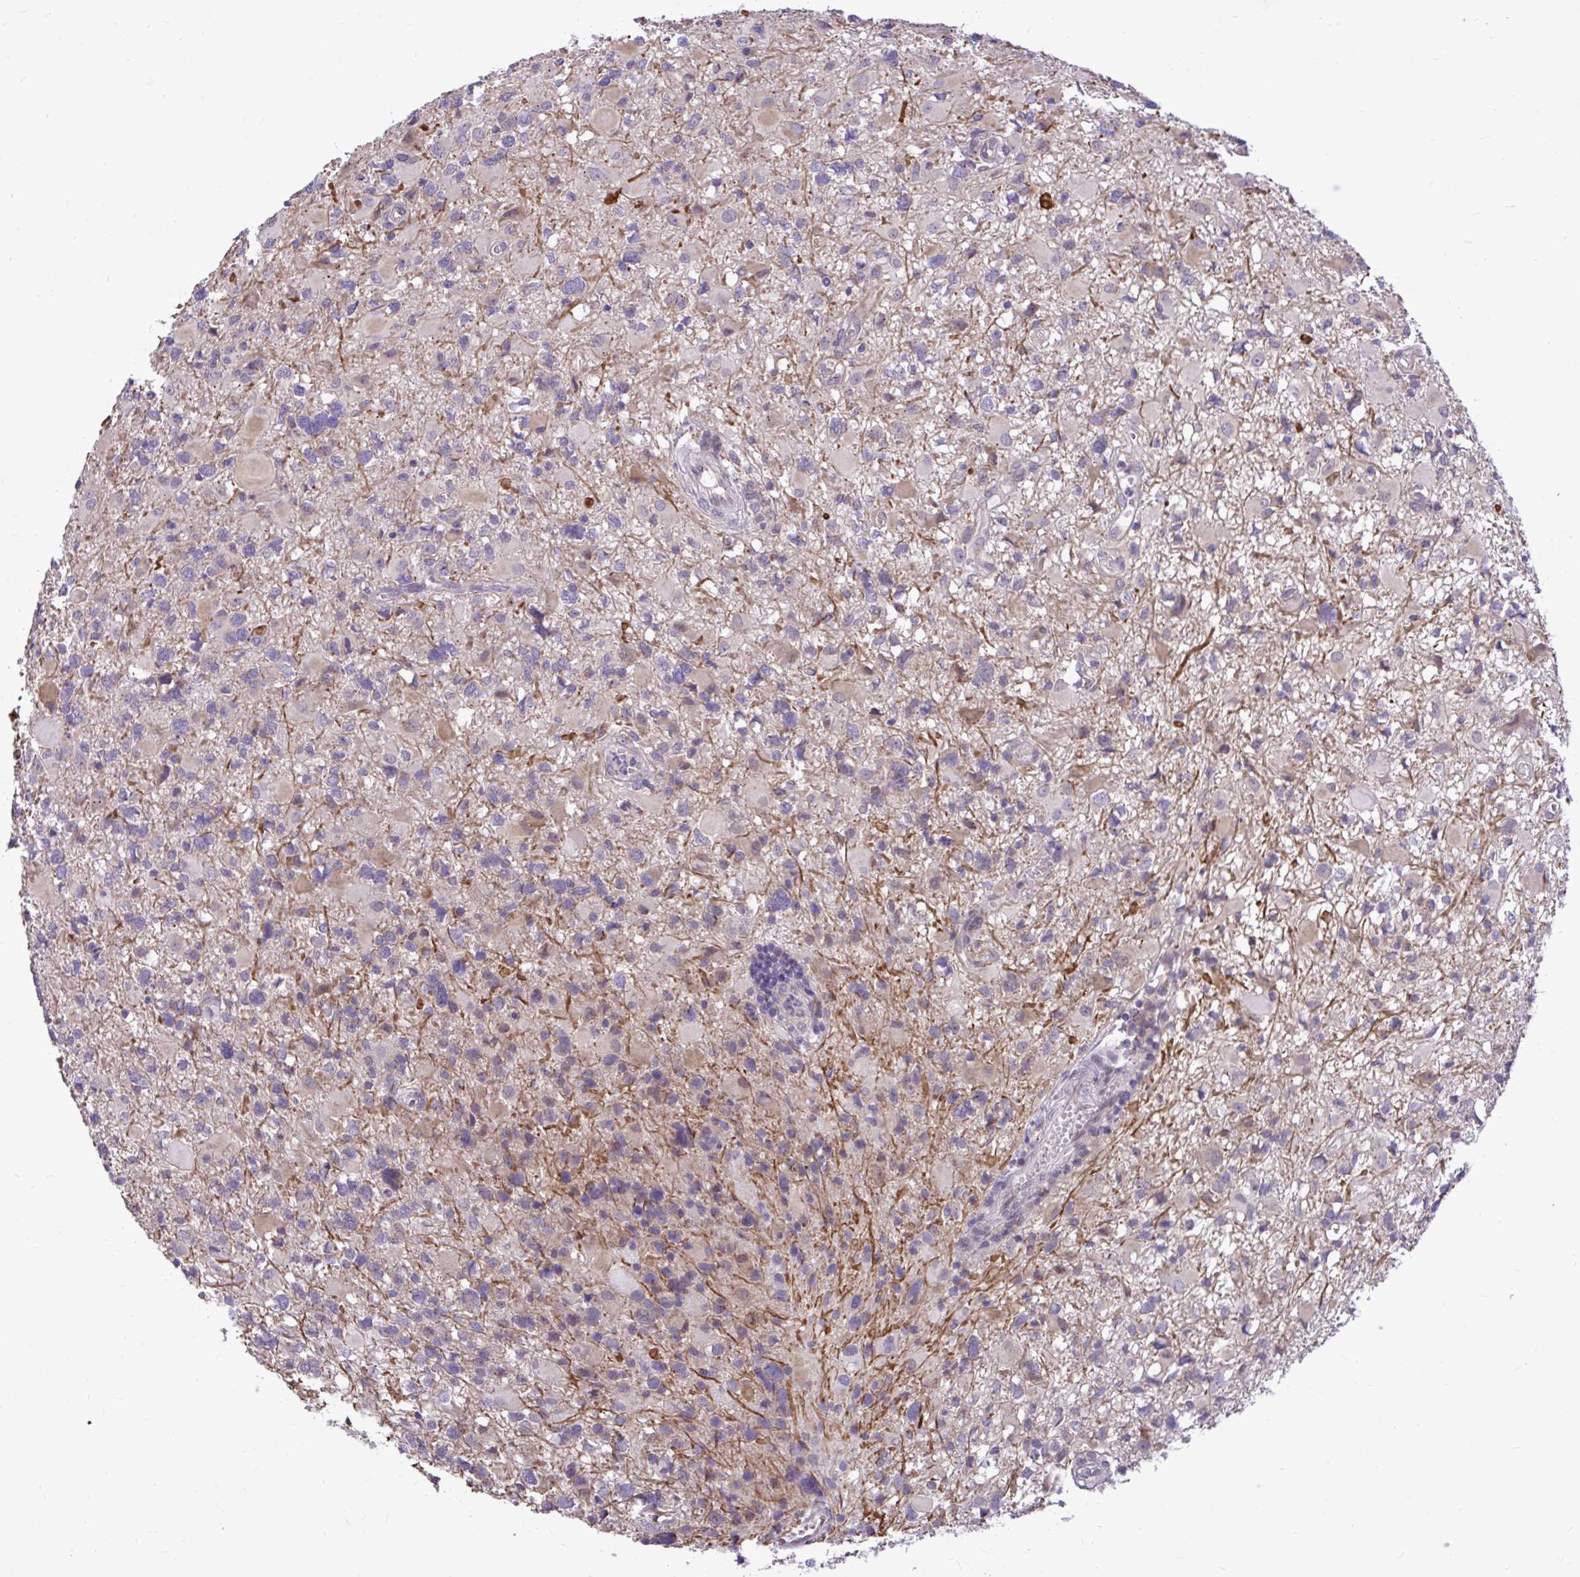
{"staining": {"intensity": "negative", "quantity": "none", "location": "none"}, "tissue": "glioma", "cell_type": "Tumor cells", "image_type": "cancer", "snomed": [{"axis": "morphology", "description": "Glioma, malignant, High grade"}, {"axis": "topography", "description": "Brain"}], "caption": "Tumor cells are negative for protein expression in human malignant glioma (high-grade).", "gene": "CEACAM18", "patient": {"sex": "male", "age": 54}}